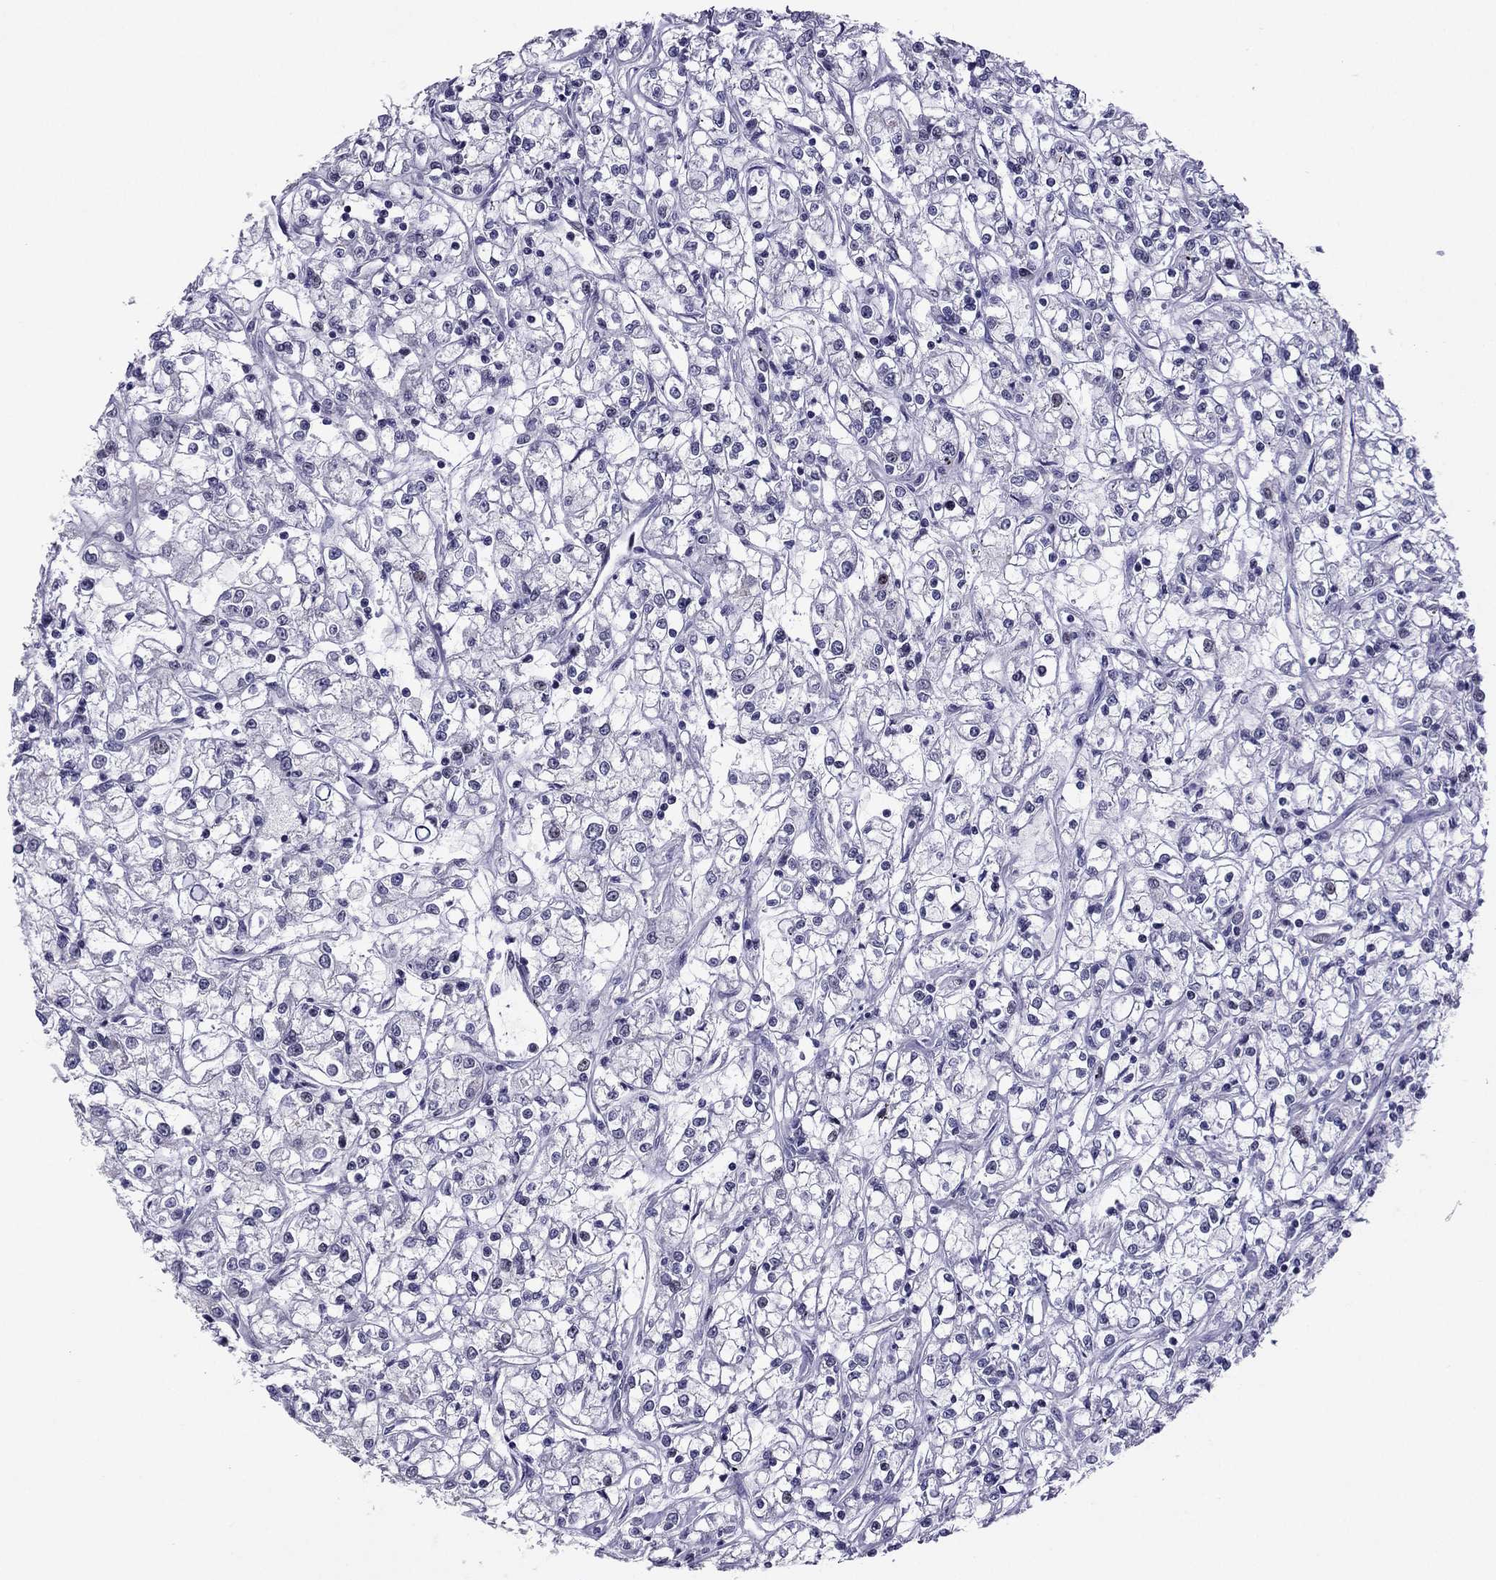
{"staining": {"intensity": "negative", "quantity": "none", "location": "none"}, "tissue": "renal cancer", "cell_type": "Tumor cells", "image_type": "cancer", "snomed": [{"axis": "morphology", "description": "Adenocarcinoma, NOS"}, {"axis": "topography", "description": "Kidney"}], "caption": "A micrograph of adenocarcinoma (renal) stained for a protein shows no brown staining in tumor cells.", "gene": "MYLK3", "patient": {"sex": "female", "age": 59}}